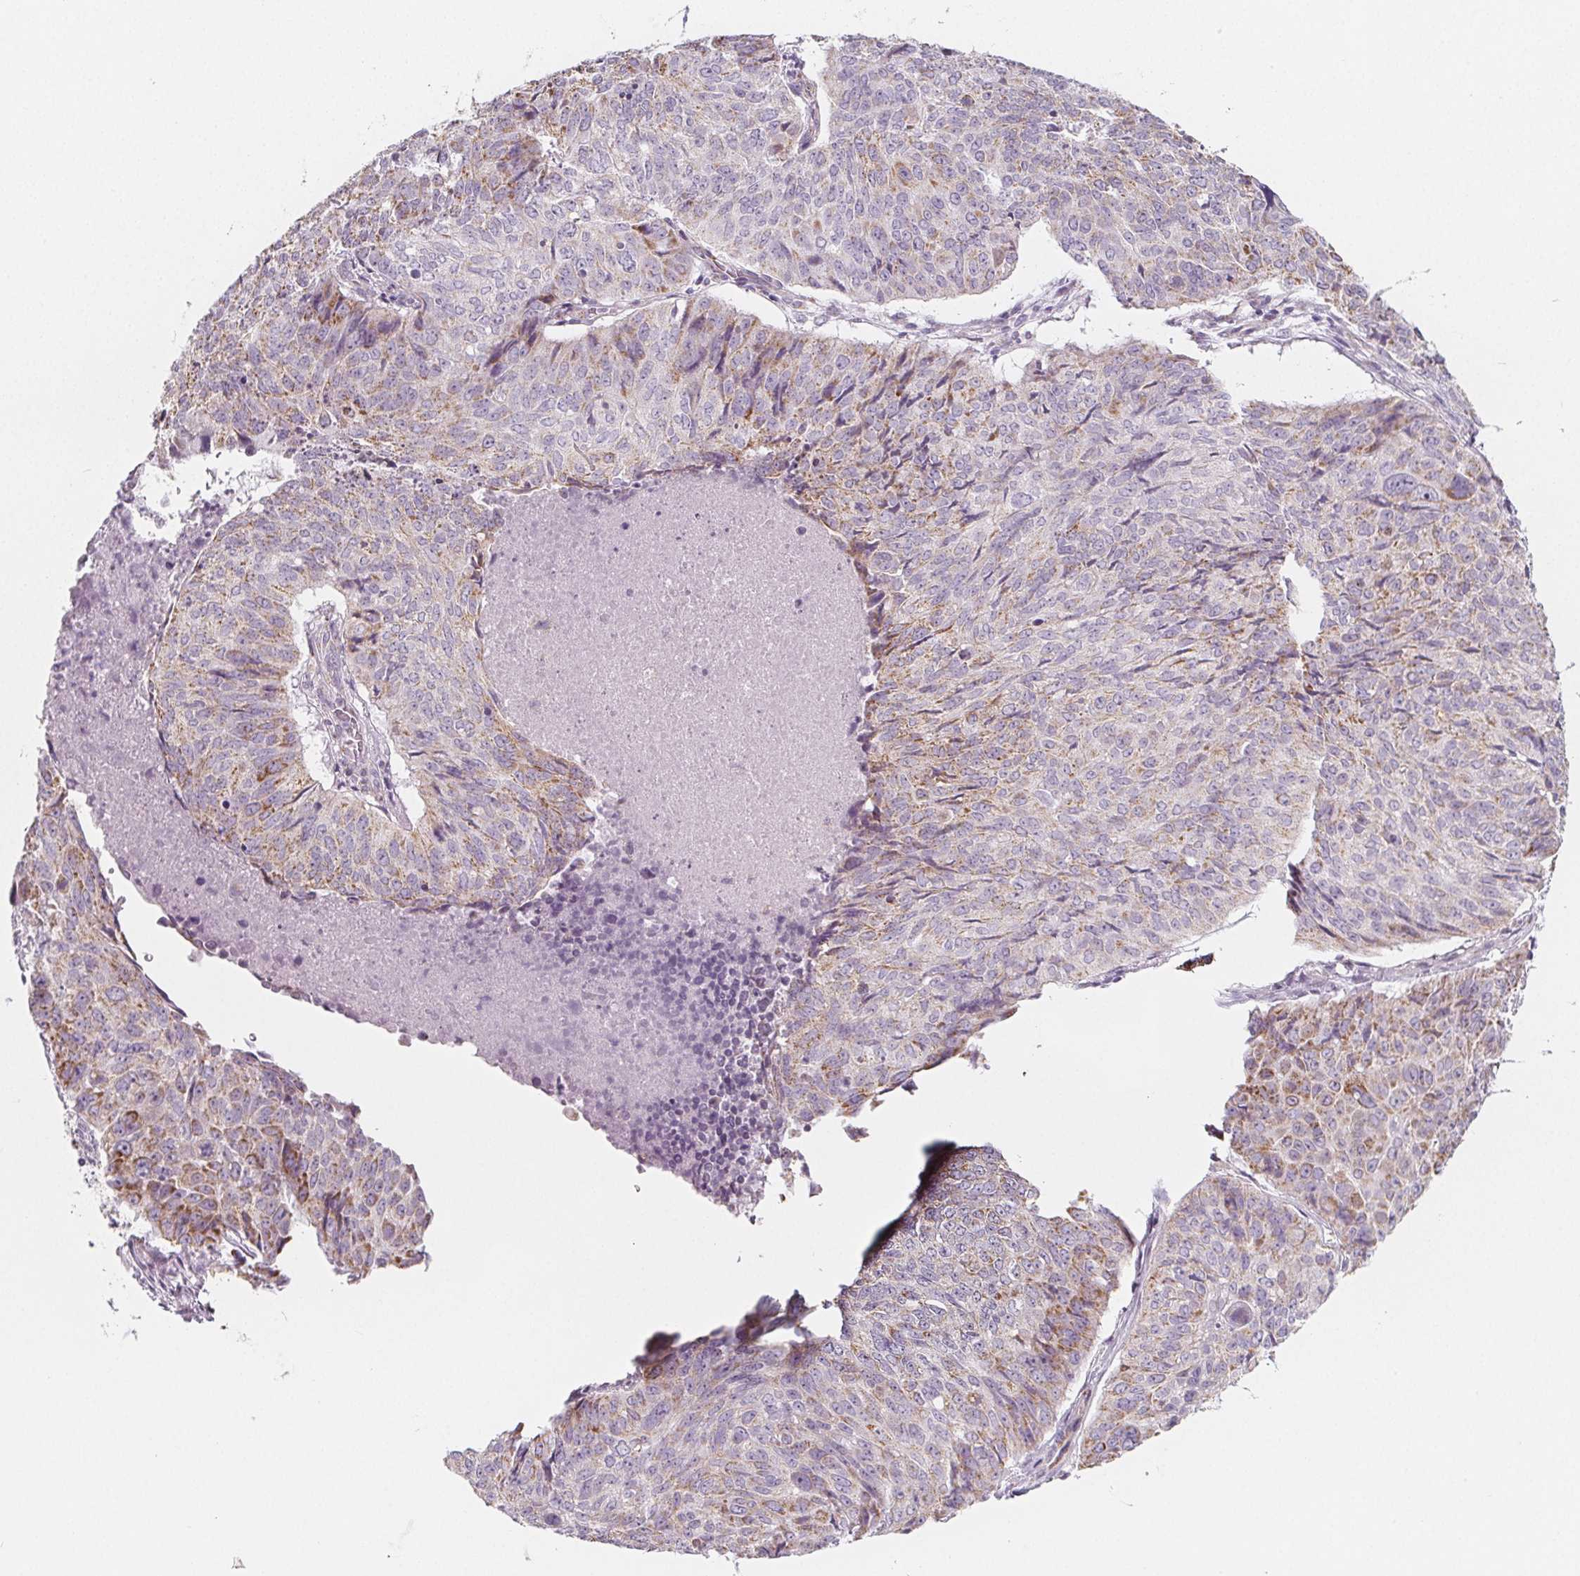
{"staining": {"intensity": "weak", "quantity": "25%-75%", "location": "cytoplasmic/membranous"}, "tissue": "lung cancer", "cell_type": "Tumor cells", "image_type": "cancer", "snomed": [{"axis": "morphology", "description": "Normal tissue, NOS"}, {"axis": "morphology", "description": "Squamous cell carcinoma, NOS"}, {"axis": "topography", "description": "Bronchus"}, {"axis": "topography", "description": "Lung"}], "caption": "Protein expression analysis of lung cancer (squamous cell carcinoma) exhibits weak cytoplasmic/membranous positivity in approximately 25%-75% of tumor cells. (Brightfield microscopy of DAB IHC at high magnification).", "gene": "IL17C", "patient": {"sex": "male", "age": 64}}